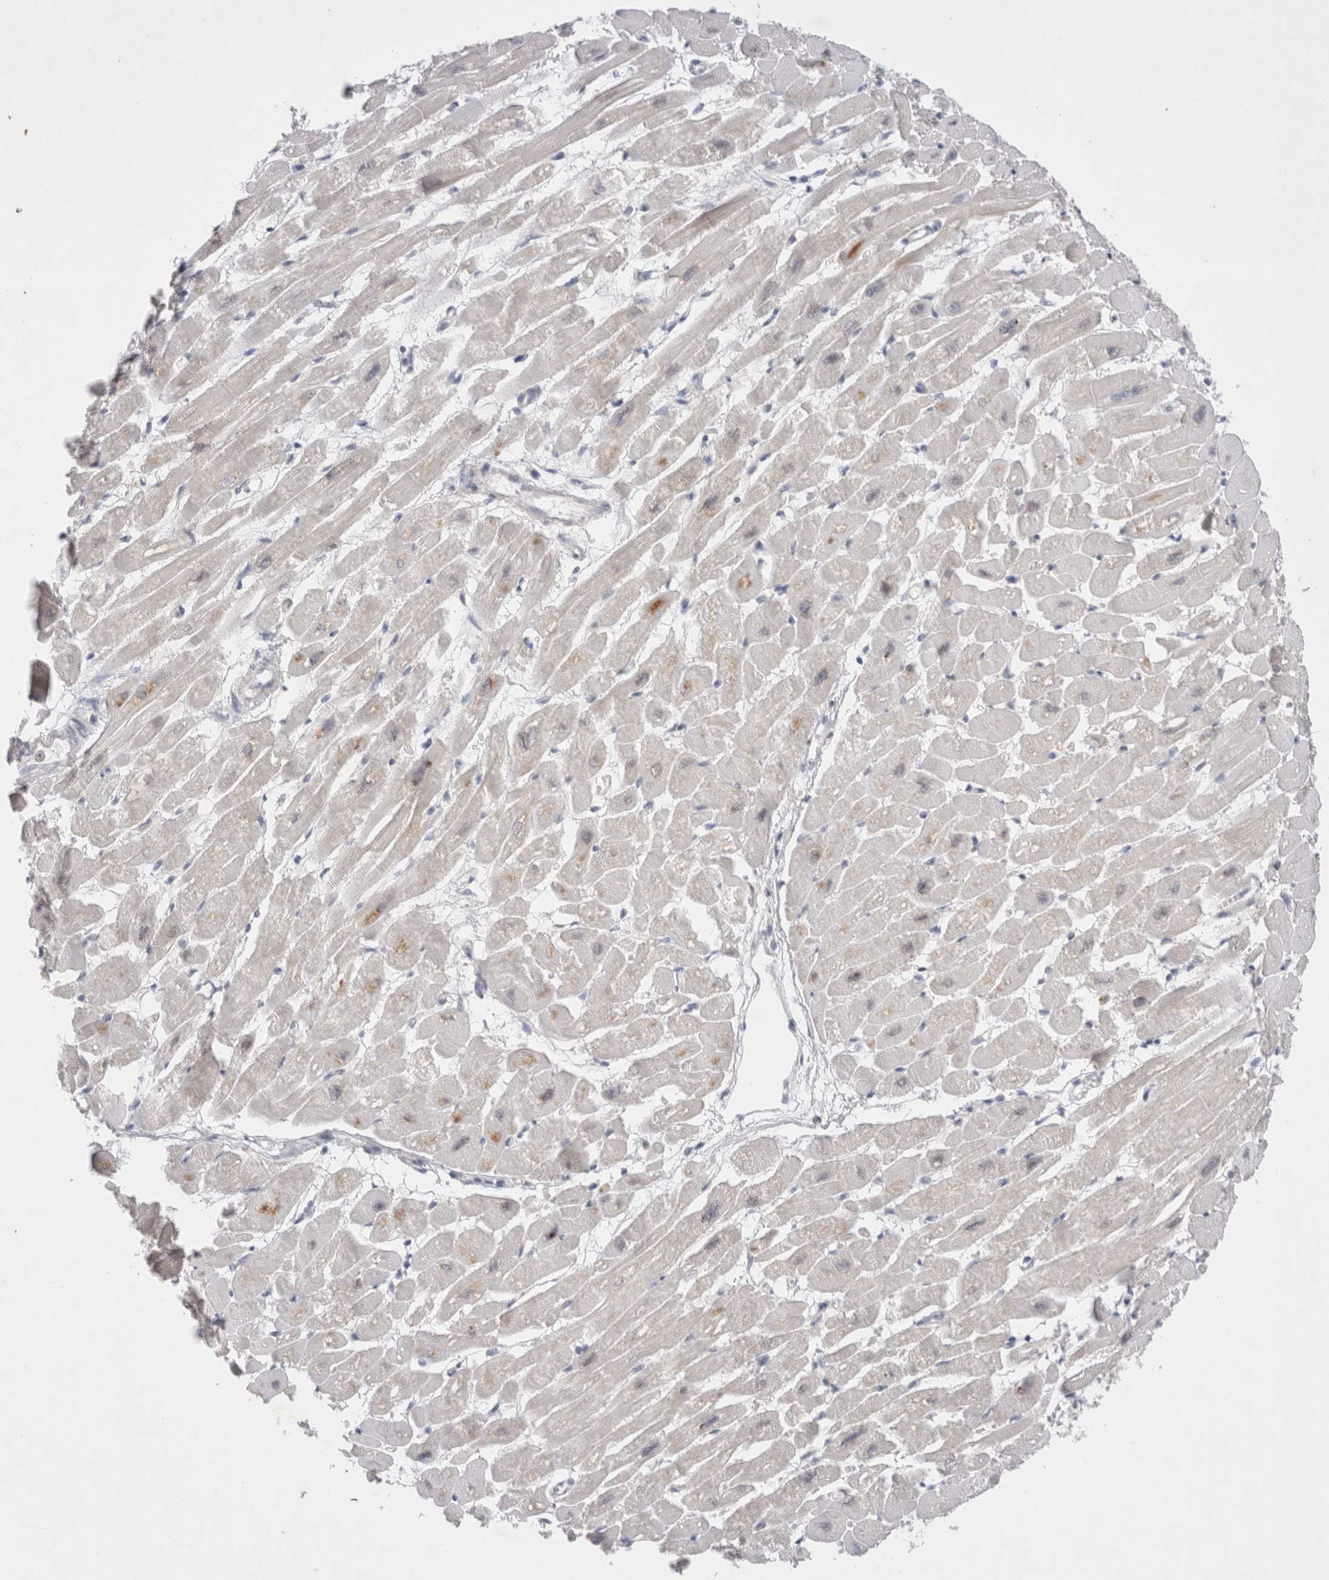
{"staining": {"intensity": "negative", "quantity": "none", "location": "none"}, "tissue": "heart muscle", "cell_type": "Cardiomyocytes", "image_type": "normal", "snomed": [{"axis": "morphology", "description": "Normal tissue, NOS"}, {"axis": "topography", "description": "Heart"}], "caption": "Immunohistochemistry (IHC) image of unremarkable heart muscle: human heart muscle stained with DAB shows no significant protein positivity in cardiomyocytes. (Brightfield microscopy of DAB (3,3'-diaminobenzidine) immunohistochemistry at high magnification).", "gene": "BICD2", "patient": {"sex": "female", "age": 54}}